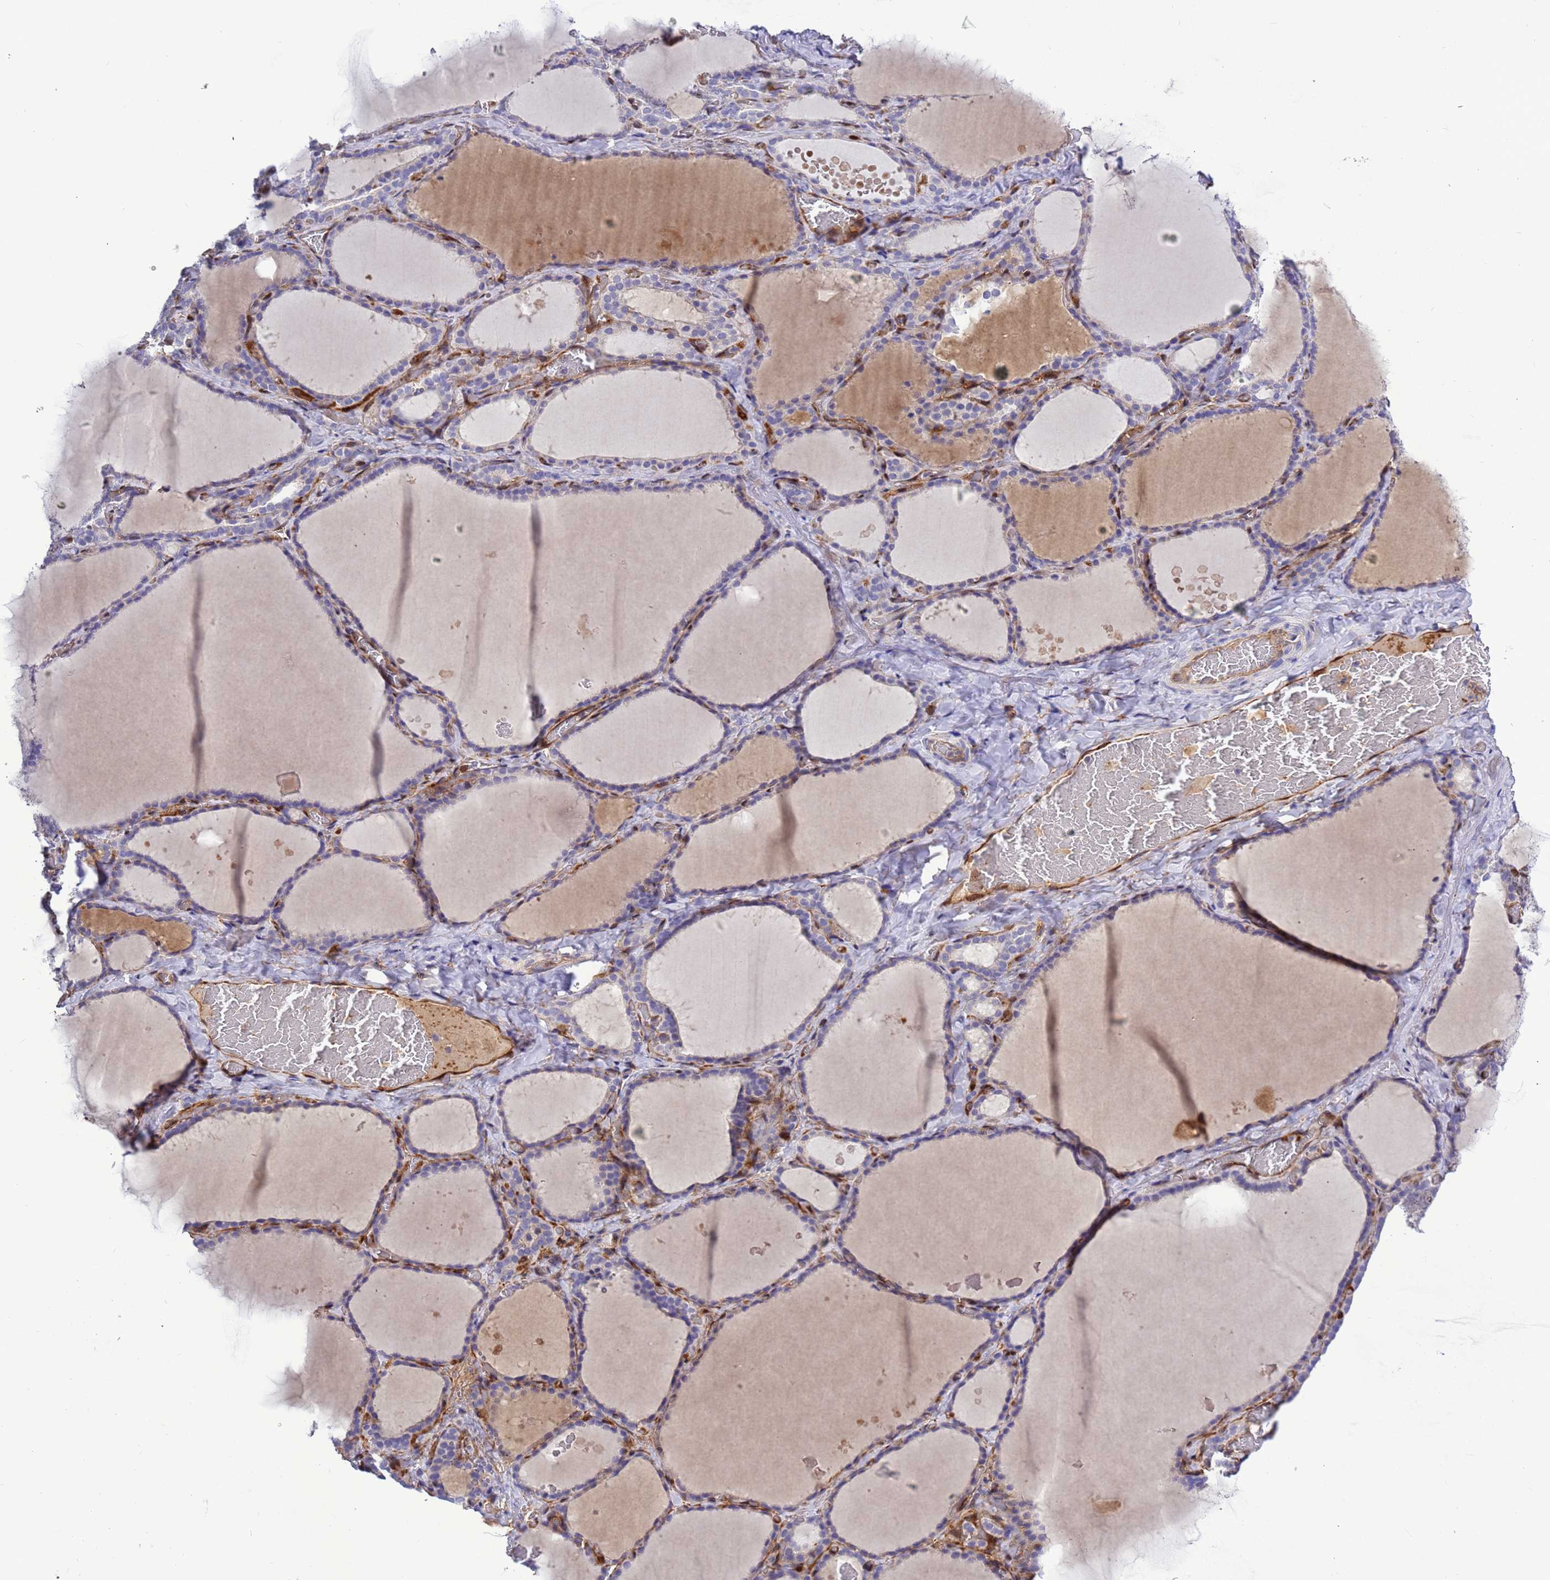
{"staining": {"intensity": "negative", "quantity": "none", "location": "none"}, "tissue": "thyroid gland", "cell_type": "Glandular cells", "image_type": "normal", "snomed": [{"axis": "morphology", "description": "Normal tissue, NOS"}, {"axis": "topography", "description": "Thyroid gland"}], "caption": "There is no significant staining in glandular cells of thyroid gland. The staining was performed using DAB (3,3'-diaminobenzidine) to visualize the protein expression in brown, while the nuclei were stained in blue with hematoxylin (Magnification: 20x).", "gene": "FOXRED1", "patient": {"sex": "female", "age": 39}}